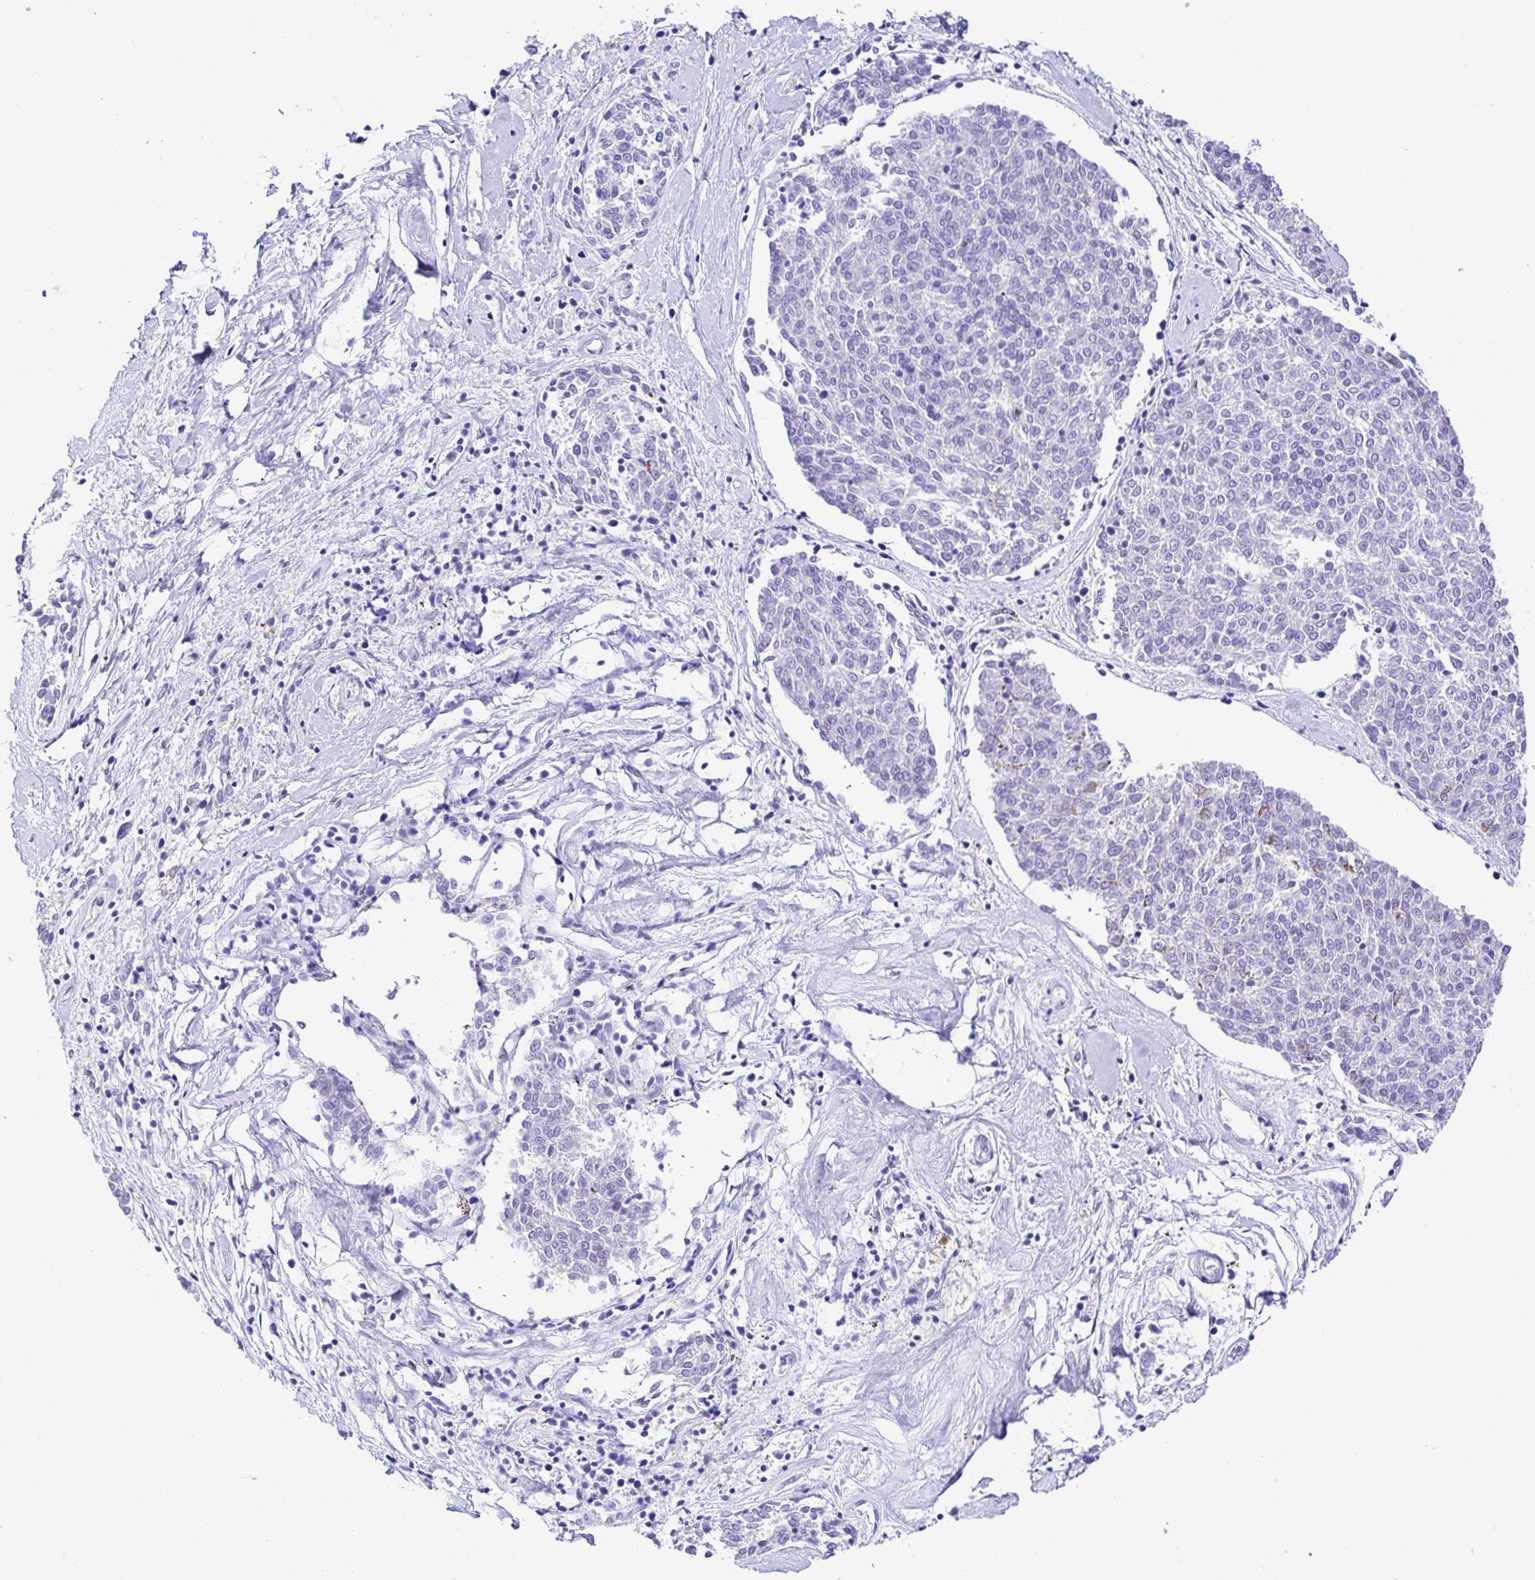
{"staining": {"intensity": "negative", "quantity": "none", "location": "none"}, "tissue": "melanoma", "cell_type": "Tumor cells", "image_type": "cancer", "snomed": [{"axis": "morphology", "description": "Malignant melanoma, NOS"}, {"axis": "topography", "description": "Skin"}], "caption": "The IHC image has no significant staining in tumor cells of melanoma tissue. (DAB IHC with hematoxylin counter stain).", "gene": "BACE2", "patient": {"sex": "female", "age": 72}}